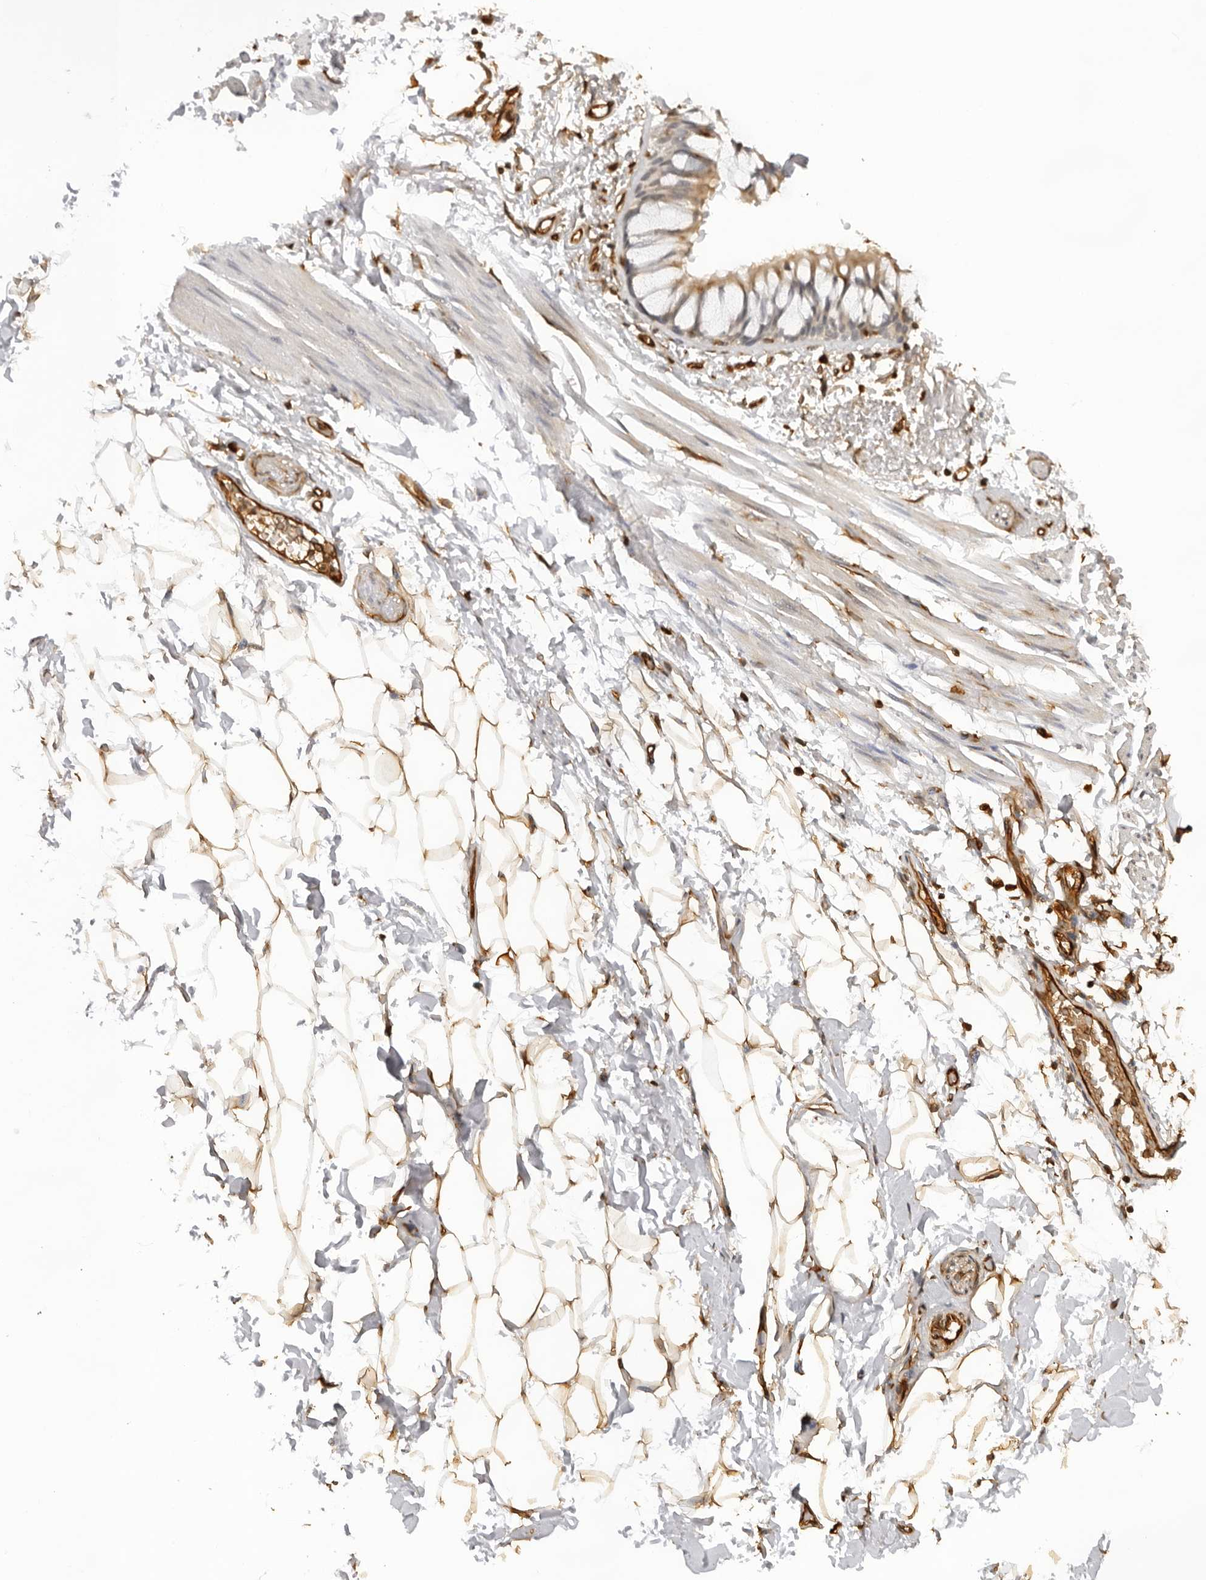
{"staining": {"intensity": "strong", "quantity": ">75%", "location": "cytoplasmic/membranous"}, "tissue": "adipose tissue", "cell_type": "Adipocytes", "image_type": "normal", "snomed": [{"axis": "morphology", "description": "Normal tissue, NOS"}, {"axis": "topography", "description": "Cartilage tissue"}, {"axis": "topography", "description": "Bronchus"}], "caption": "Normal adipose tissue exhibits strong cytoplasmic/membranous expression in approximately >75% of adipocytes, visualized by immunohistochemistry.", "gene": "DYNLT5", "patient": {"sex": "female", "age": 73}}